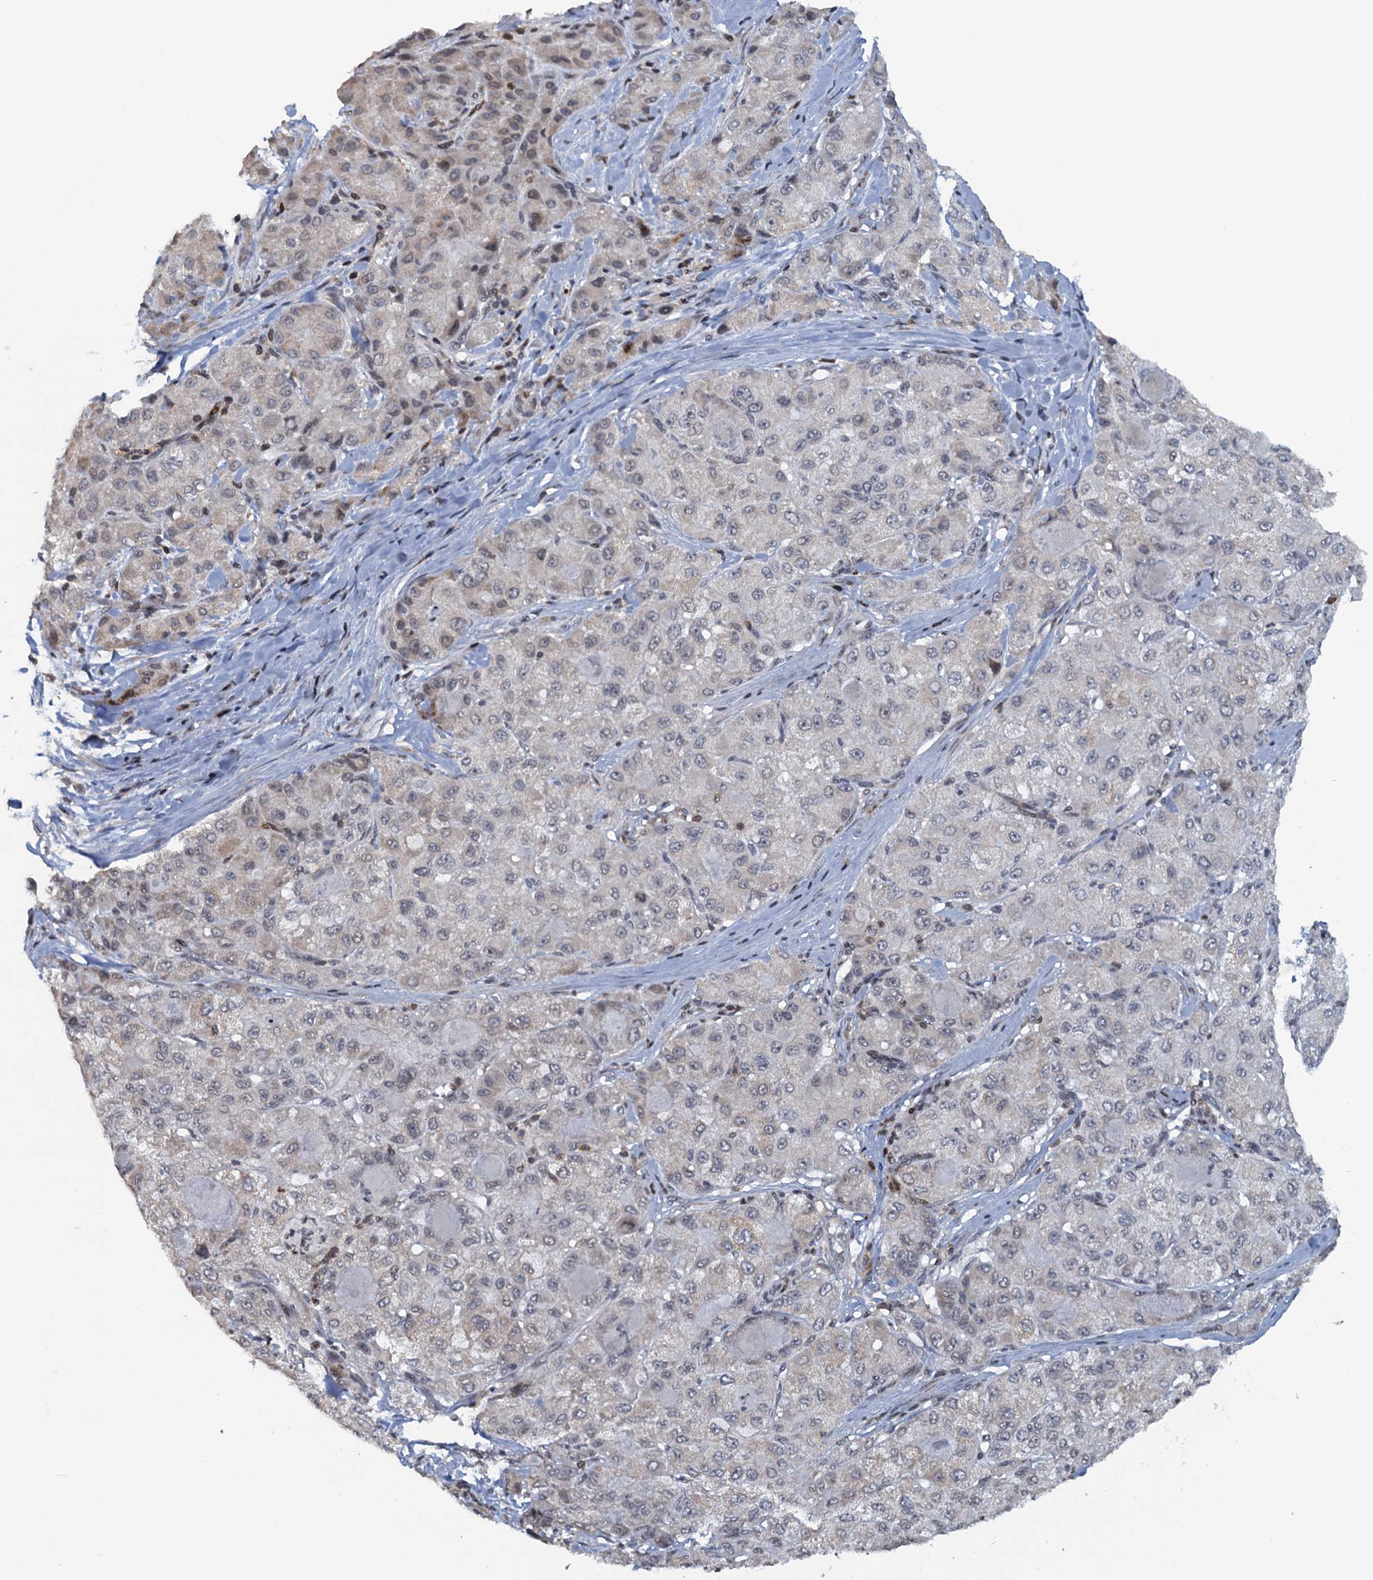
{"staining": {"intensity": "negative", "quantity": "none", "location": "none"}, "tissue": "liver cancer", "cell_type": "Tumor cells", "image_type": "cancer", "snomed": [{"axis": "morphology", "description": "Carcinoma, Hepatocellular, NOS"}, {"axis": "topography", "description": "Liver"}], "caption": "The histopathology image exhibits no staining of tumor cells in liver hepatocellular carcinoma.", "gene": "FYB1", "patient": {"sex": "male", "age": 80}}